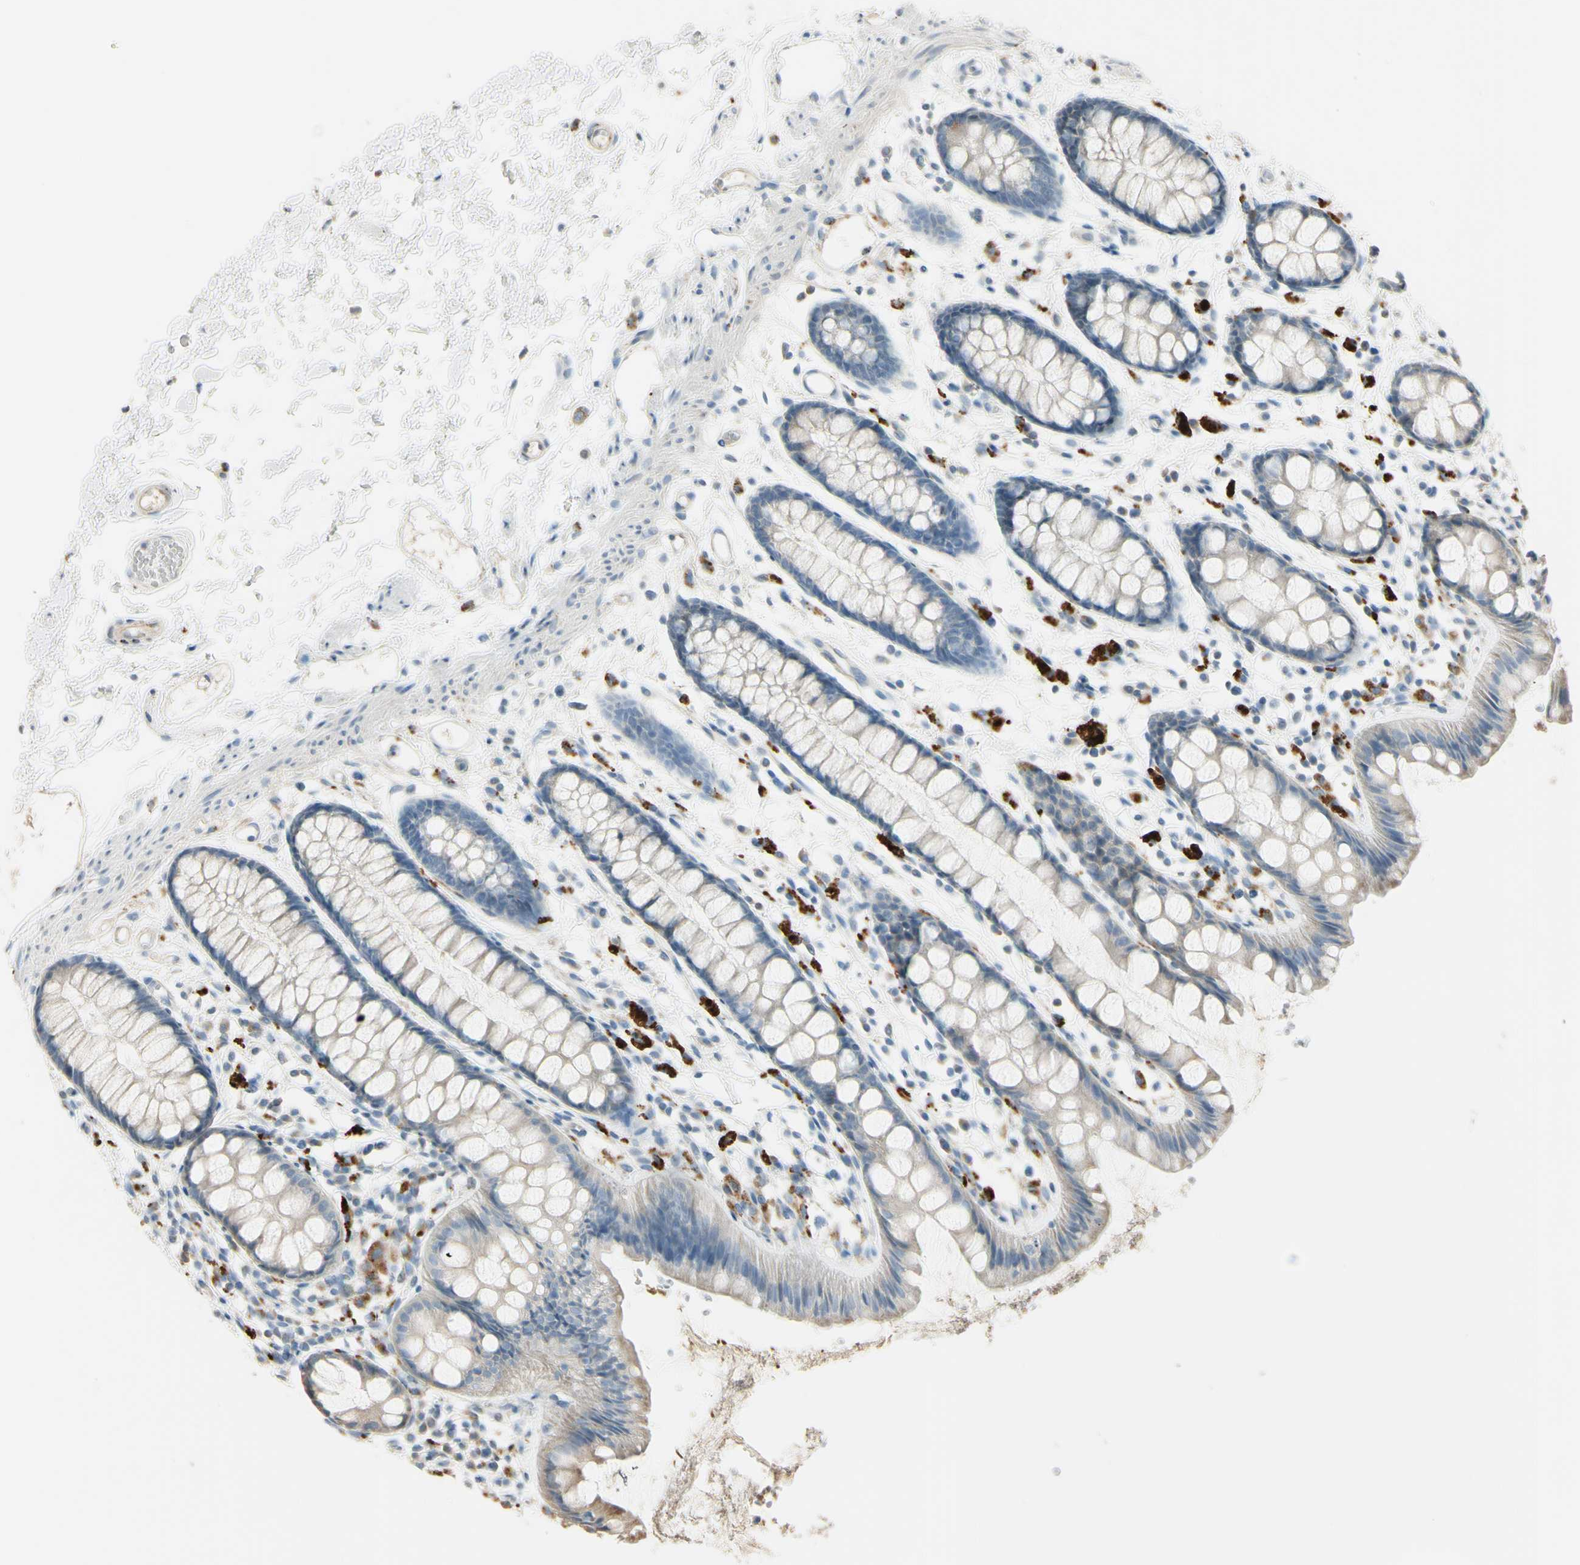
{"staining": {"intensity": "weak", "quantity": ">75%", "location": "cytoplasmic/membranous"}, "tissue": "rectum", "cell_type": "Glandular cells", "image_type": "normal", "snomed": [{"axis": "morphology", "description": "Normal tissue, NOS"}, {"axis": "topography", "description": "Rectum"}], "caption": "DAB (3,3'-diaminobenzidine) immunohistochemical staining of normal rectum shows weak cytoplasmic/membranous protein staining in about >75% of glandular cells.", "gene": "ANGPTL1", "patient": {"sex": "female", "age": 66}}